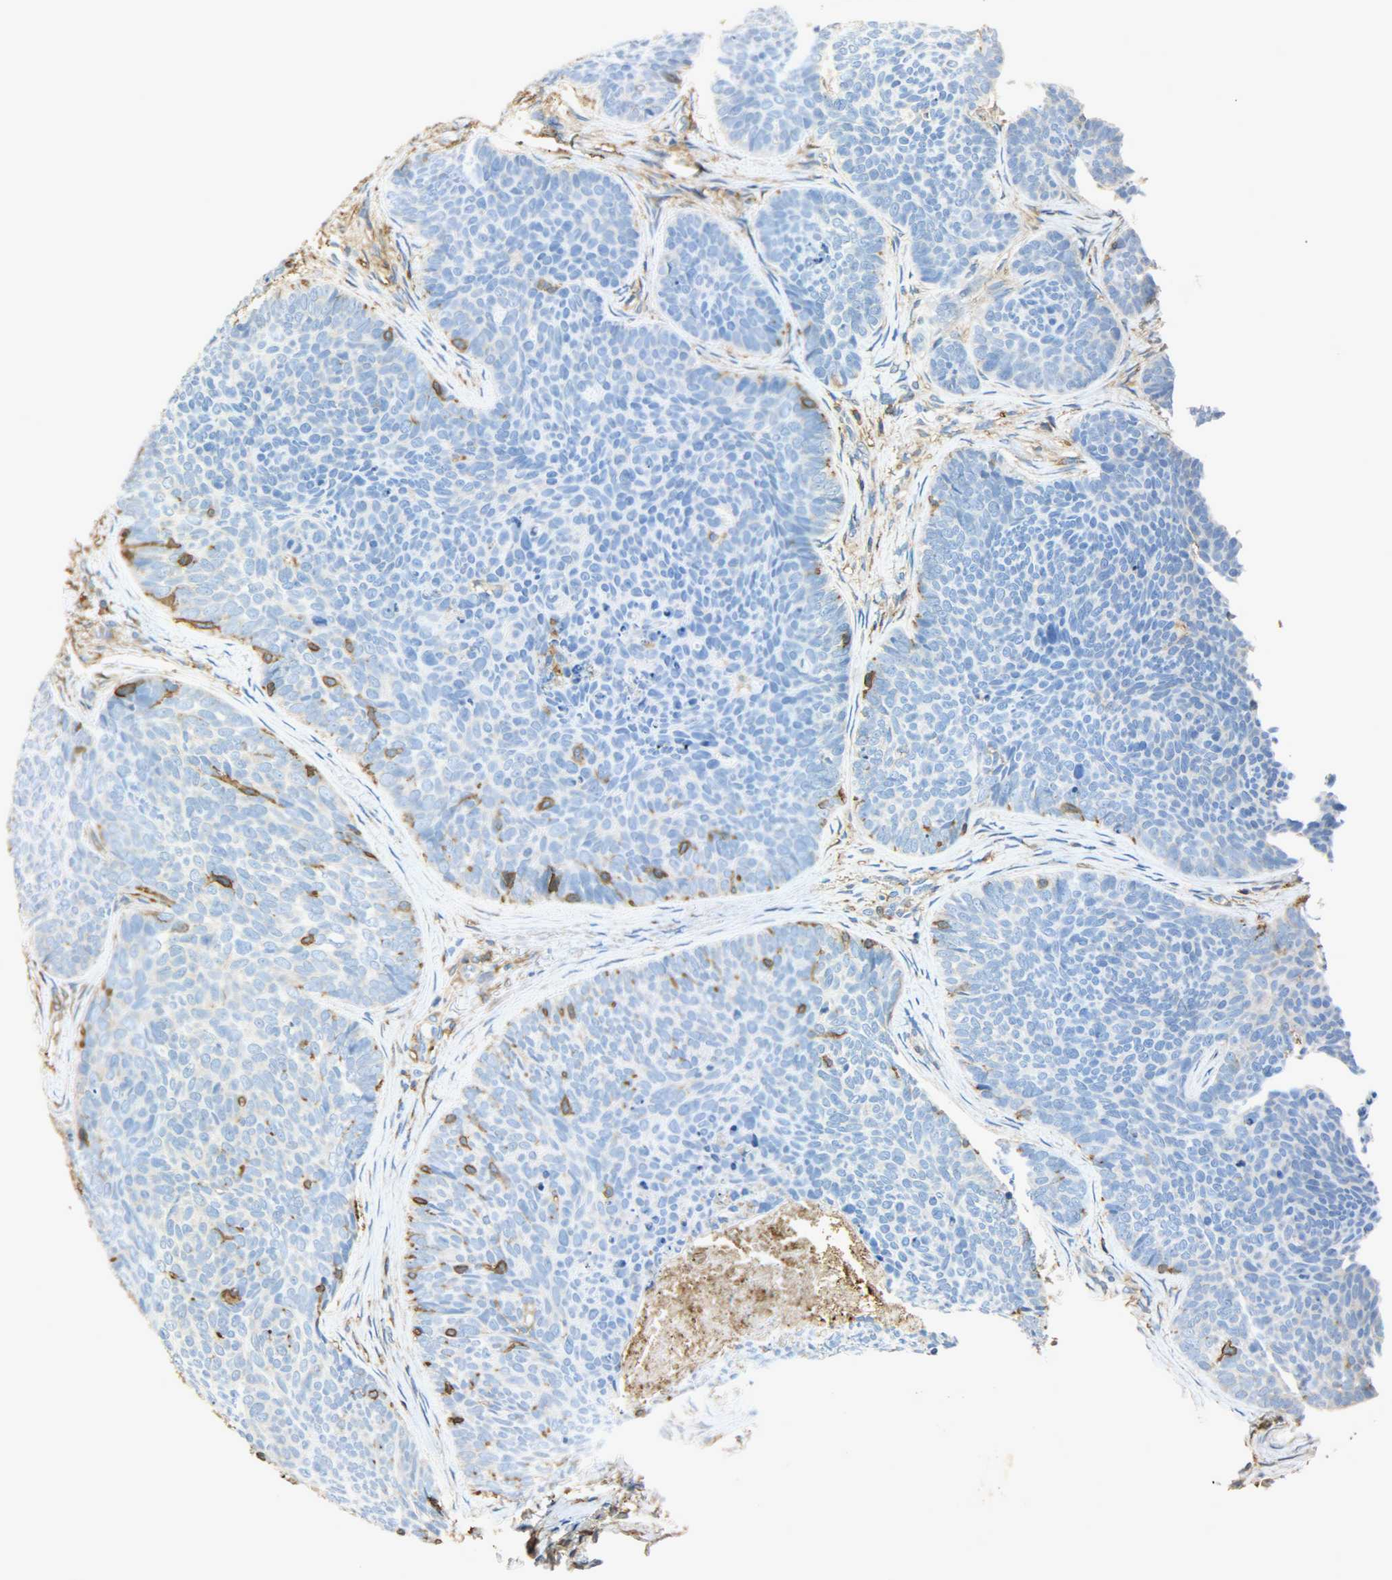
{"staining": {"intensity": "strong", "quantity": "<25%", "location": "cytoplasmic/membranous"}, "tissue": "skin cancer", "cell_type": "Tumor cells", "image_type": "cancer", "snomed": [{"axis": "morphology", "description": "Normal tissue, NOS"}, {"axis": "morphology", "description": "Basal cell carcinoma"}, {"axis": "topography", "description": "Skin"}], "caption": "This image reveals skin basal cell carcinoma stained with immunohistochemistry (IHC) to label a protein in brown. The cytoplasmic/membranous of tumor cells show strong positivity for the protein. Nuclei are counter-stained blue.", "gene": "ANXA6", "patient": {"sex": "female", "age": 69}}